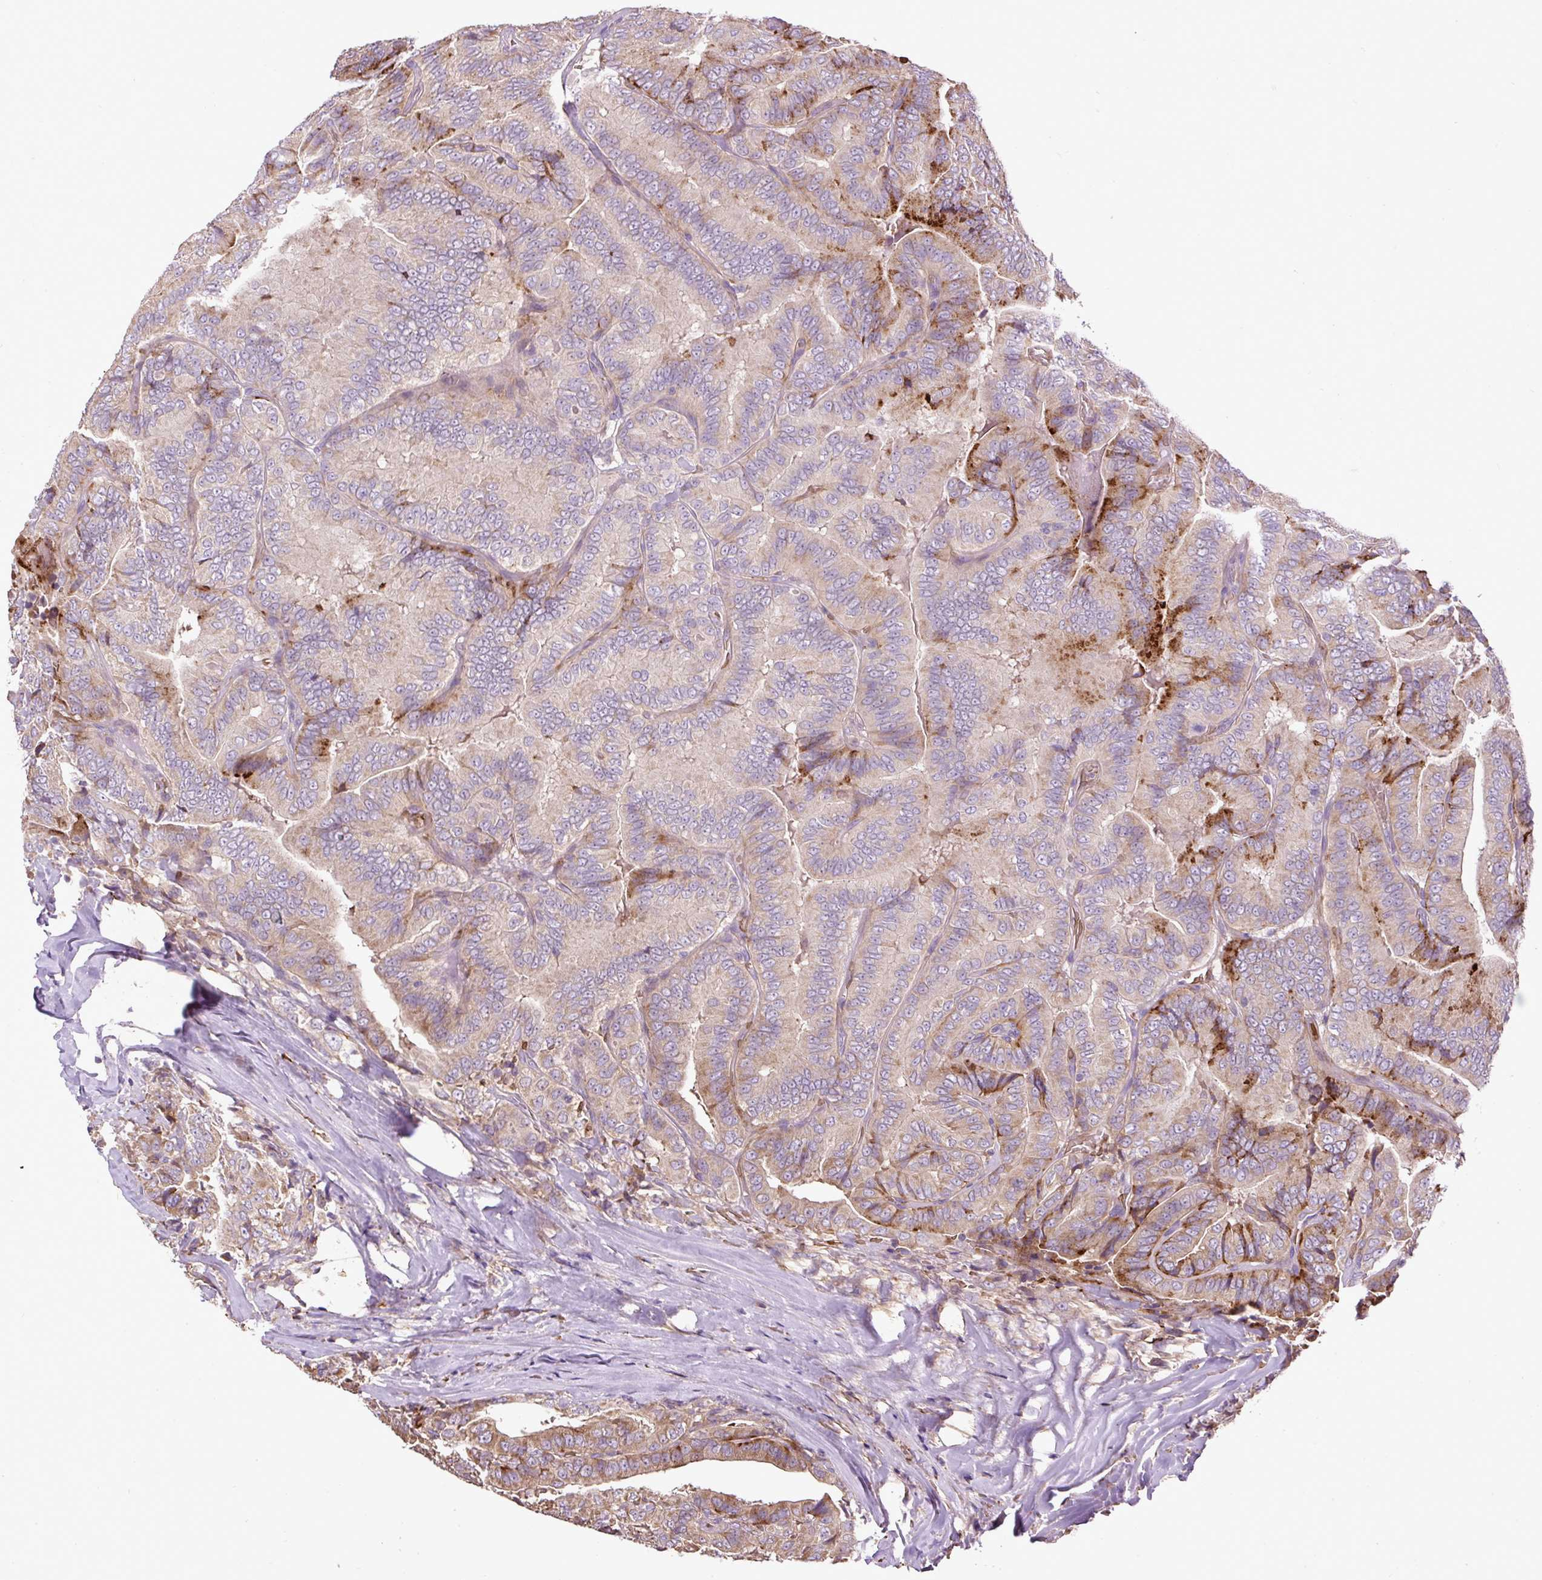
{"staining": {"intensity": "strong", "quantity": "<25%", "location": "cytoplasmic/membranous"}, "tissue": "thyroid cancer", "cell_type": "Tumor cells", "image_type": "cancer", "snomed": [{"axis": "morphology", "description": "Papillary adenocarcinoma, NOS"}, {"axis": "topography", "description": "Thyroid gland"}], "caption": "There is medium levels of strong cytoplasmic/membranous staining in tumor cells of papillary adenocarcinoma (thyroid), as demonstrated by immunohistochemical staining (brown color).", "gene": "CXCL13", "patient": {"sex": "male", "age": 61}}